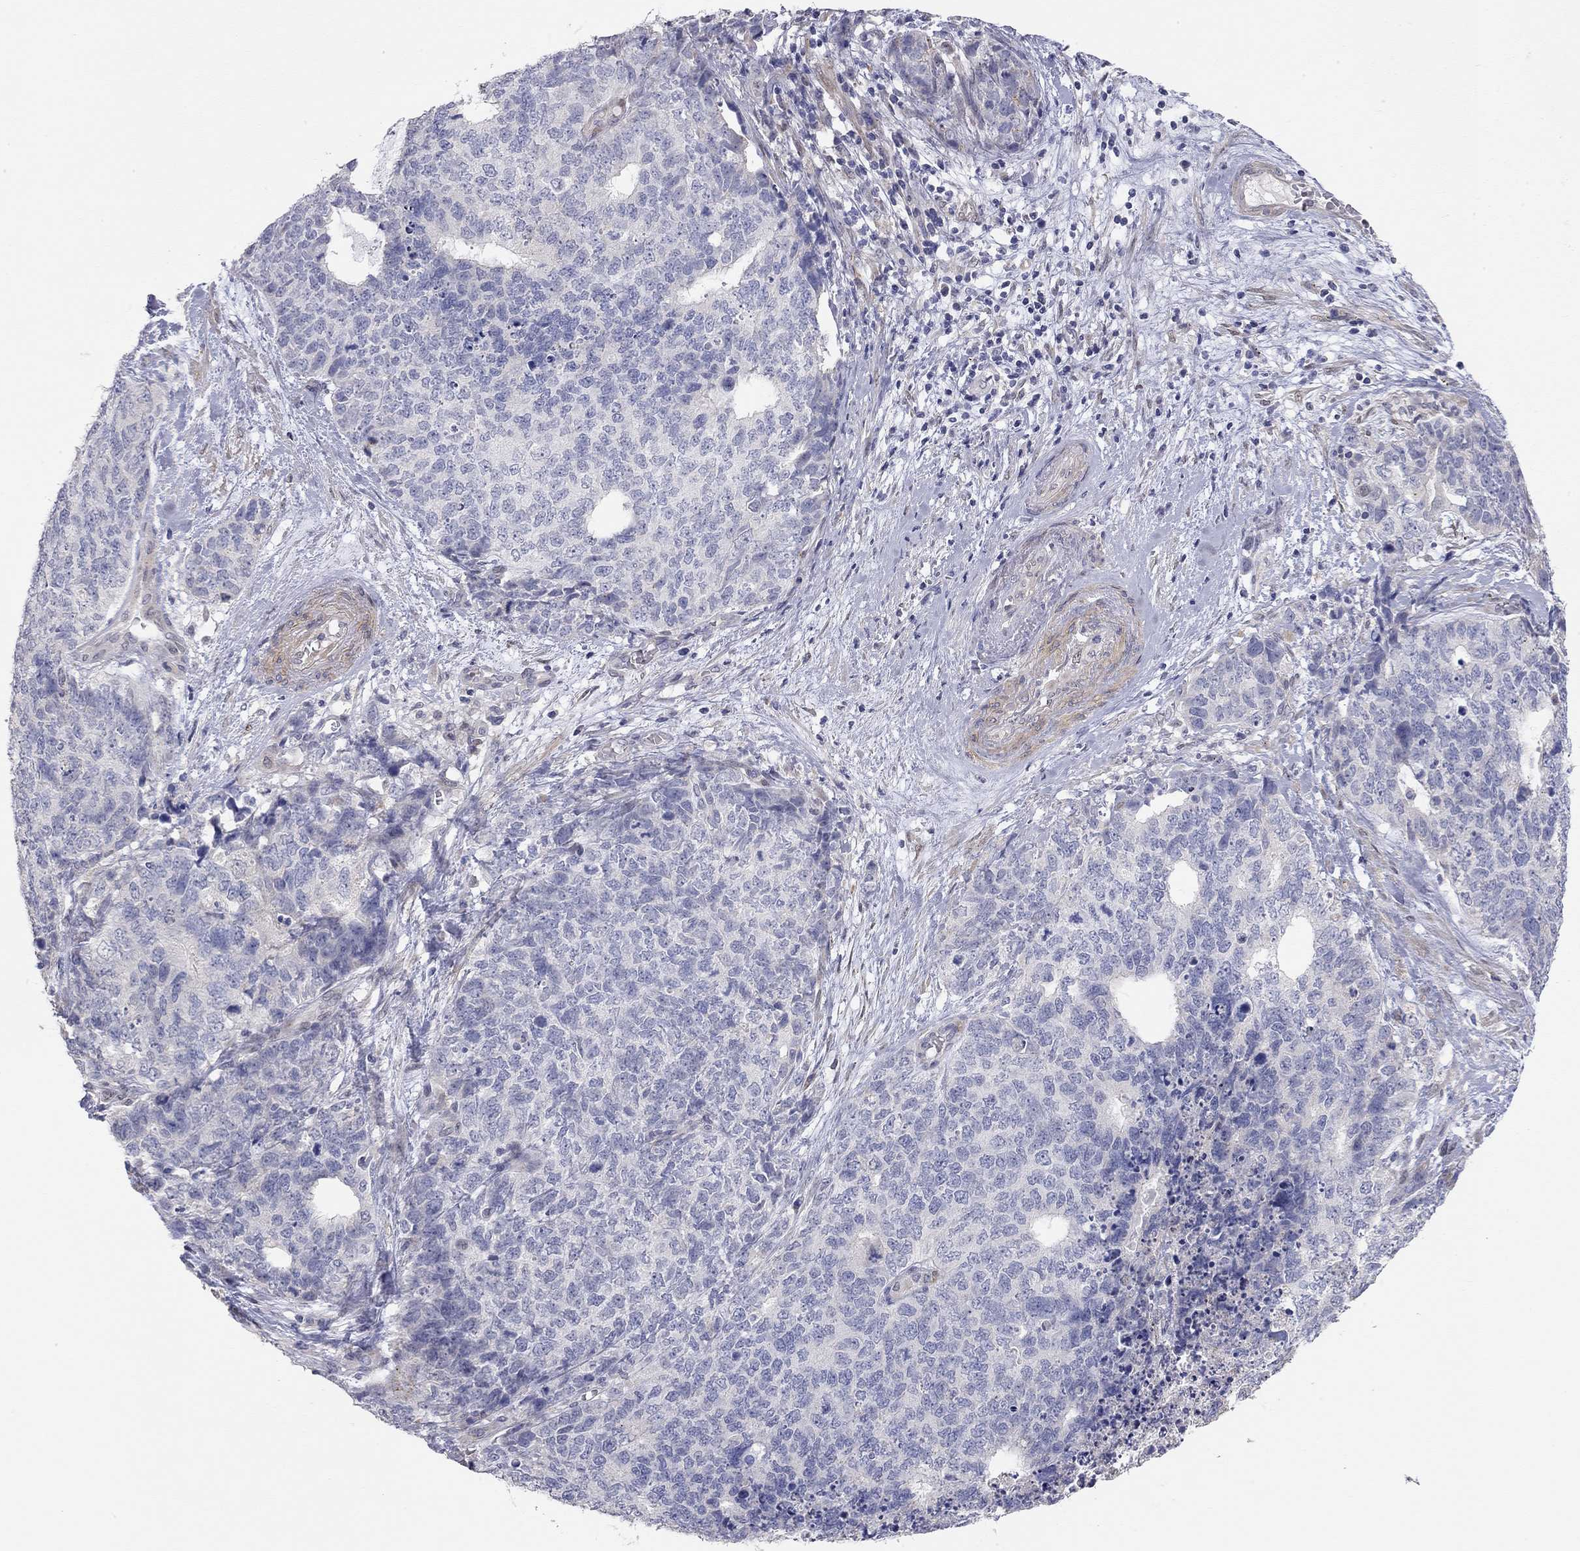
{"staining": {"intensity": "negative", "quantity": "none", "location": "none"}, "tissue": "cervical cancer", "cell_type": "Tumor cells", "image_type": "cancer", "snomed": [{"axis": "morphology", "description": "Squamous cell carcinoma, NOS"}, {"axis": "topography", "description": "Cervix"}], "caption": "Cervical cancer was stained to show a protein in brown. There is no significant staining in tumor cells.", "gene": "PAPSS2", "patient": {"sex": "female", "age": 63}}